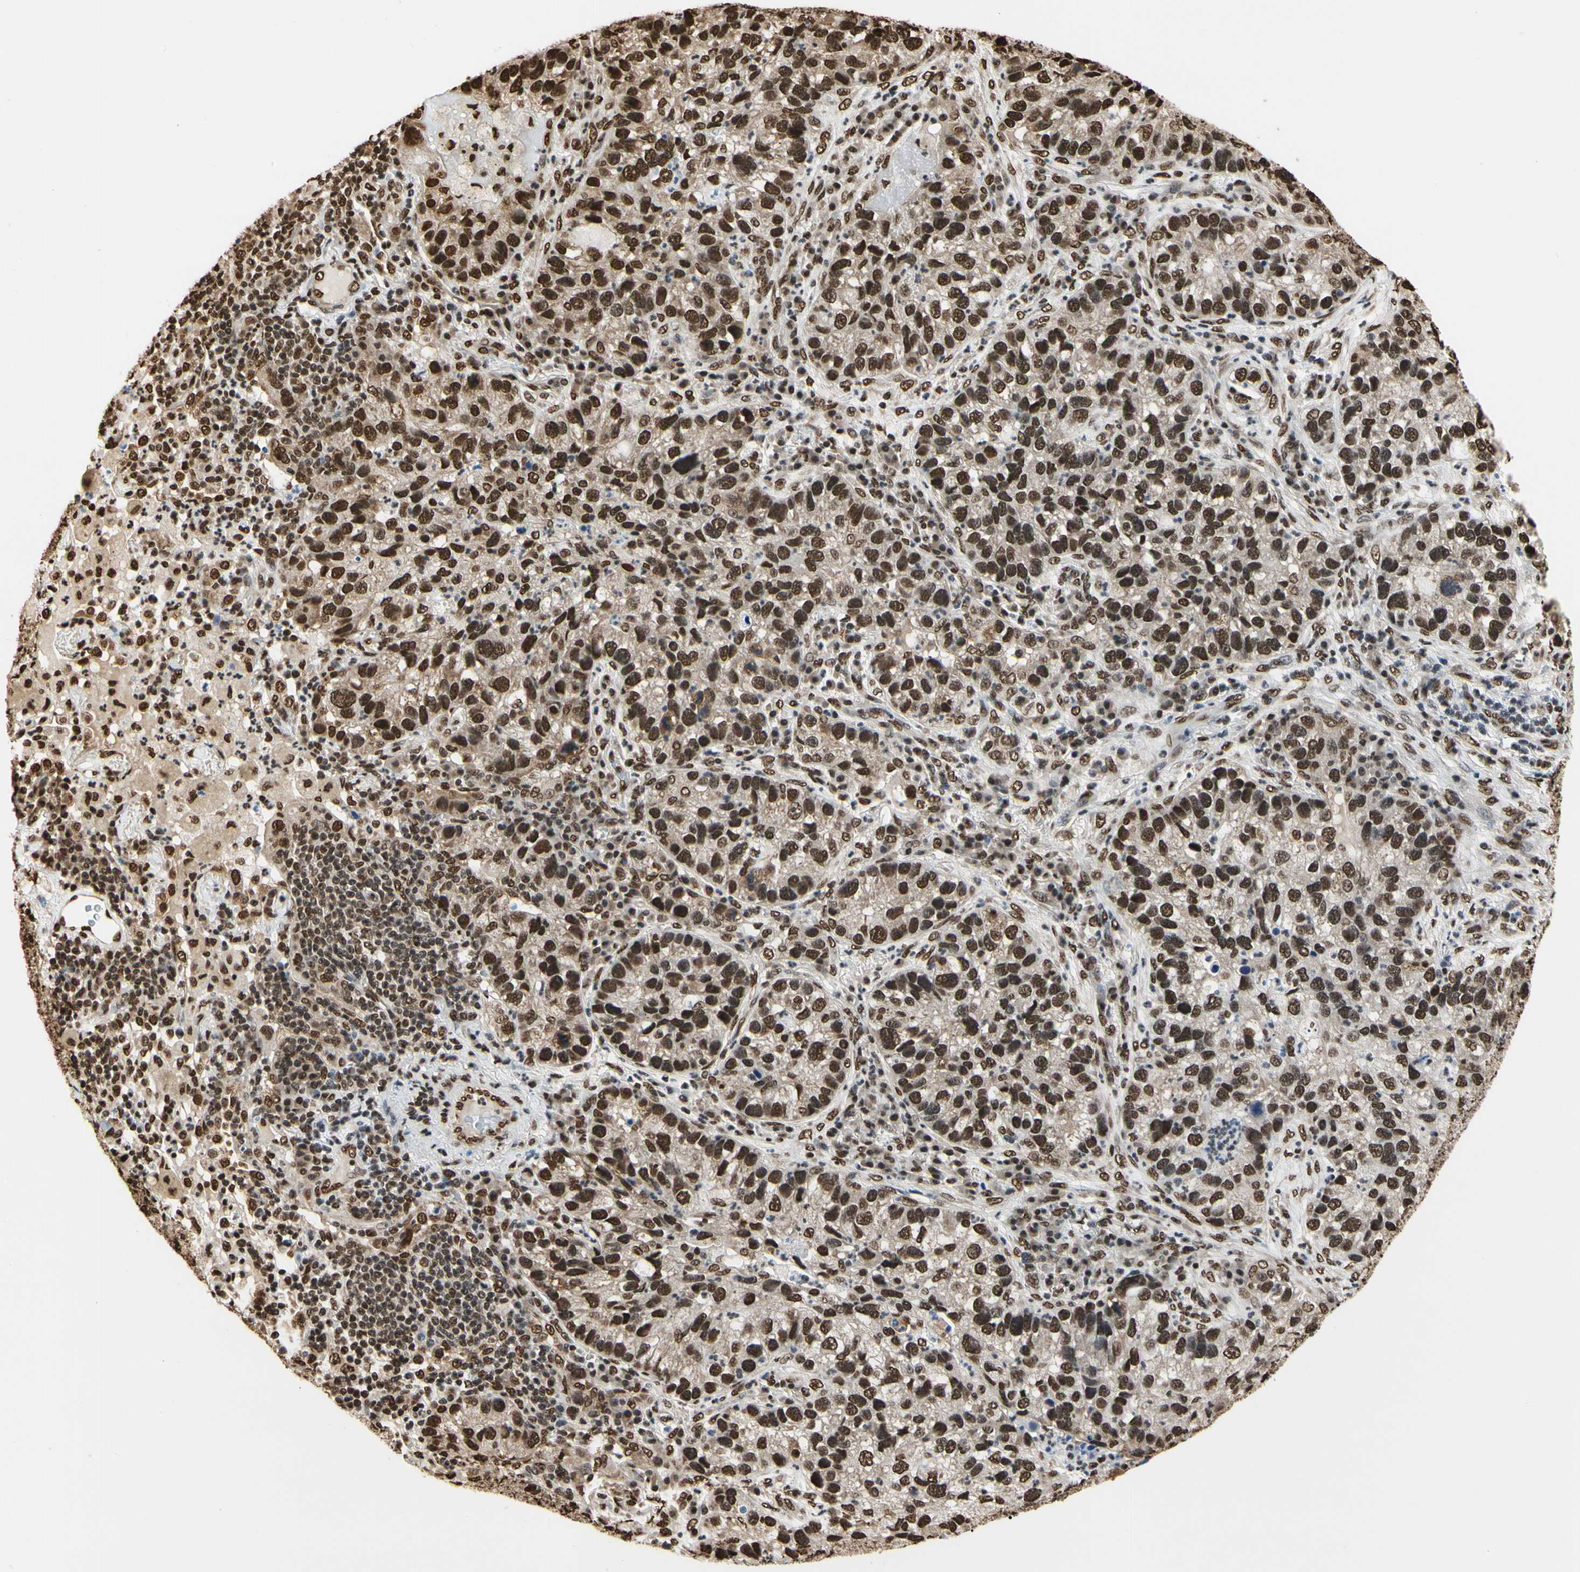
{"staining": {"intensity": "strong", "quantity": ">75%", "location": "nuclear"}, "tissue": "lung cancer", "cell_type": "Tumor cells", "image_type": "cancer", "snomed": [{"axis": "morphology", "description": "Normal tissue, NOS"}, {"axis": "morphology", "description": "Adenocarcinoma, NOS"}, {"axis": "topography", "description": "Bronchus"}, {"axis": "topography", "description": "Lung"}], "caption": "A micrograph showing strong nuclear positivity in about >75% of tumor cells in lung adenocarcinoma, as visualized by brown immunohistochemical staining.", "gene": "HNRNPK", "patient": {"sex": "male", "age": 54}}